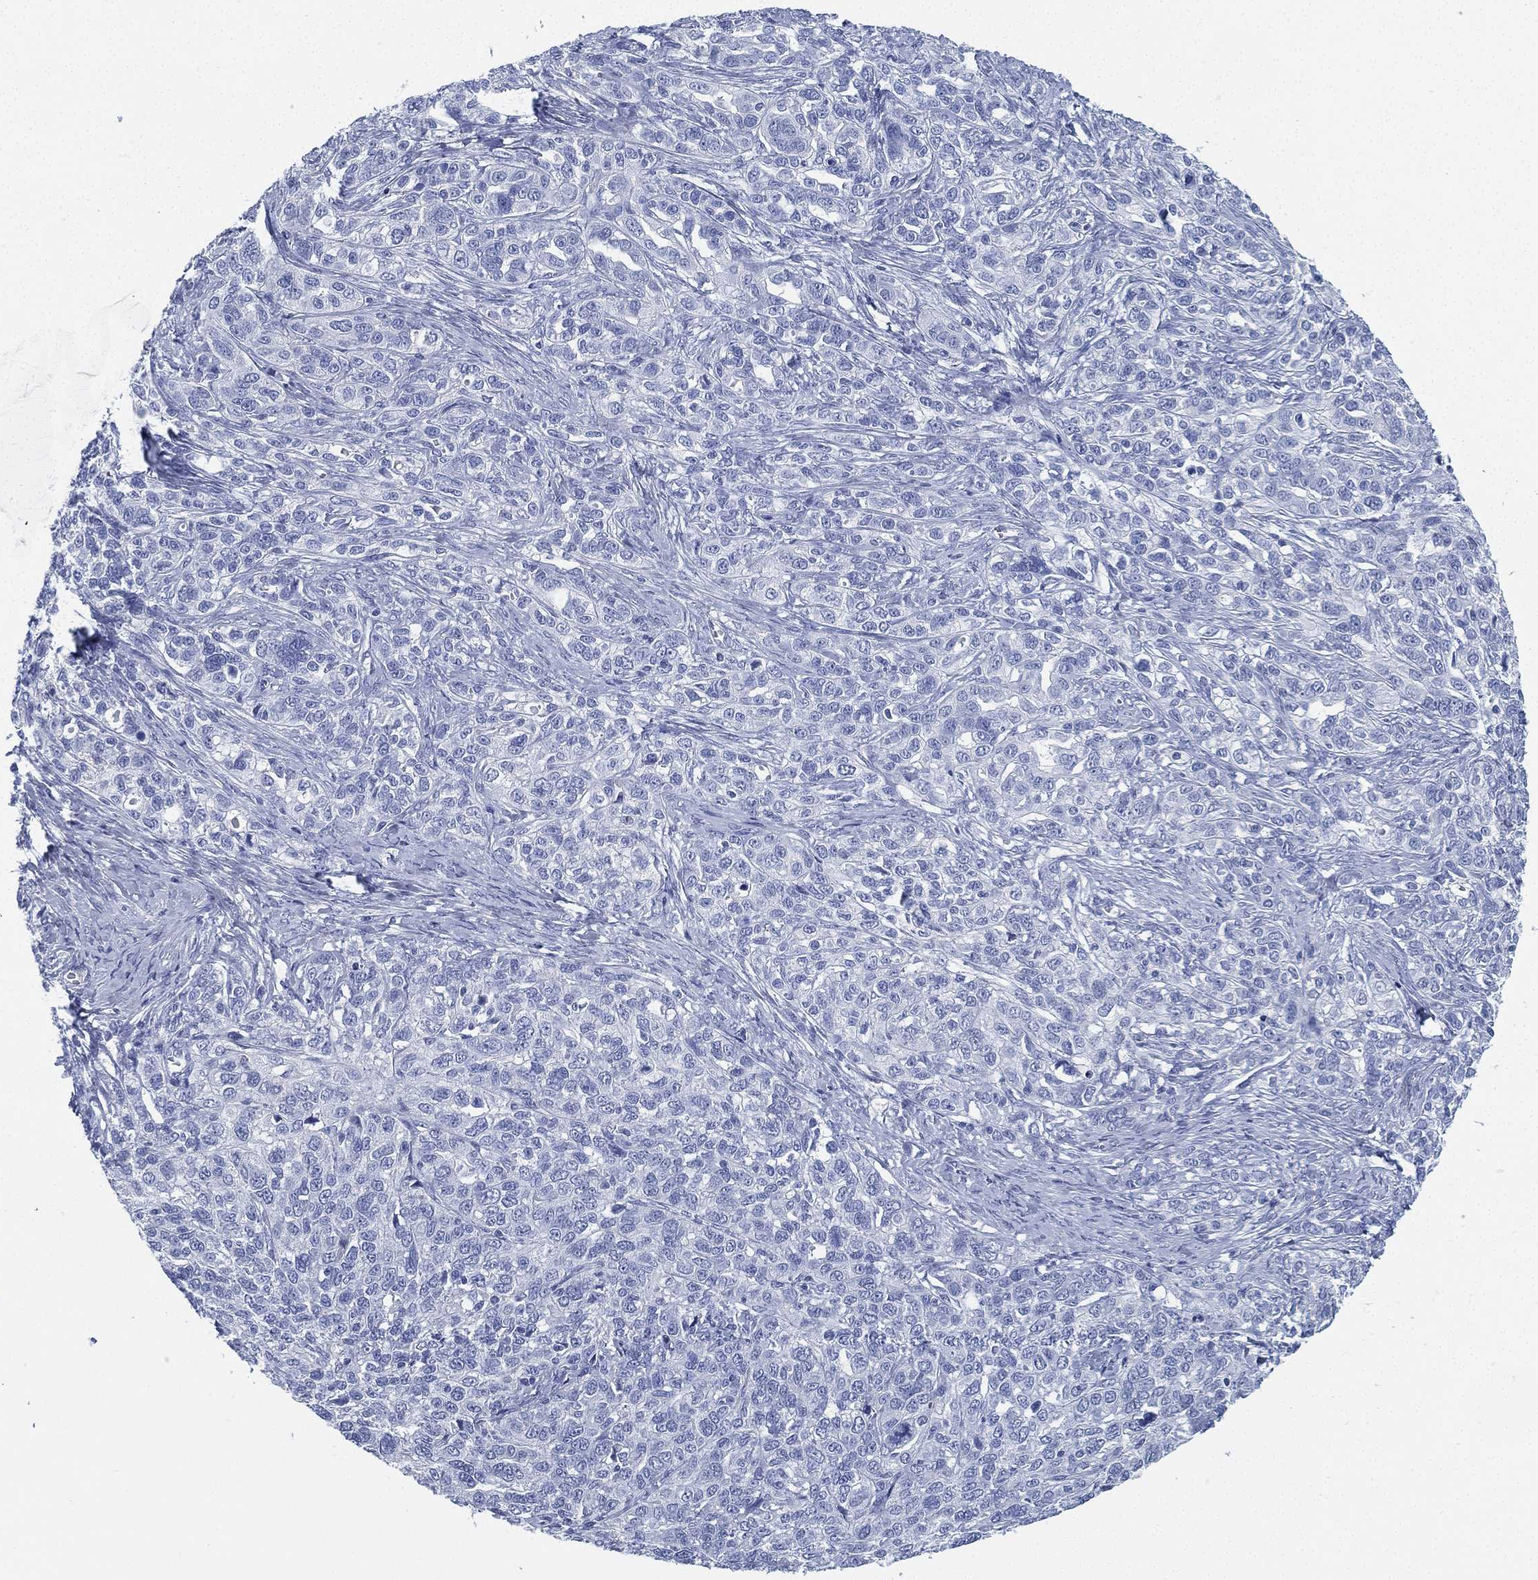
{"staining": {"intensity": "negative", "quantity": "none", "location": "none"}, "tissue": "ovarian cancer", "cell_type": "Tumor cells", "image_type": "cancer", "snomed": [{"axis": "morphology", "description": "Cystadenocarcinoma, serous, NOS"}, {"axis": "topography", "description": "Ovary"}], "caption": "This is a micrograph of immunohistochemistry (IHC) staining of ovarian serous cystadenocarcinoma, which shows no staining in tumor cells.", "gene": "DEFB121", "patient": {"sex": "female", "age": 71}}